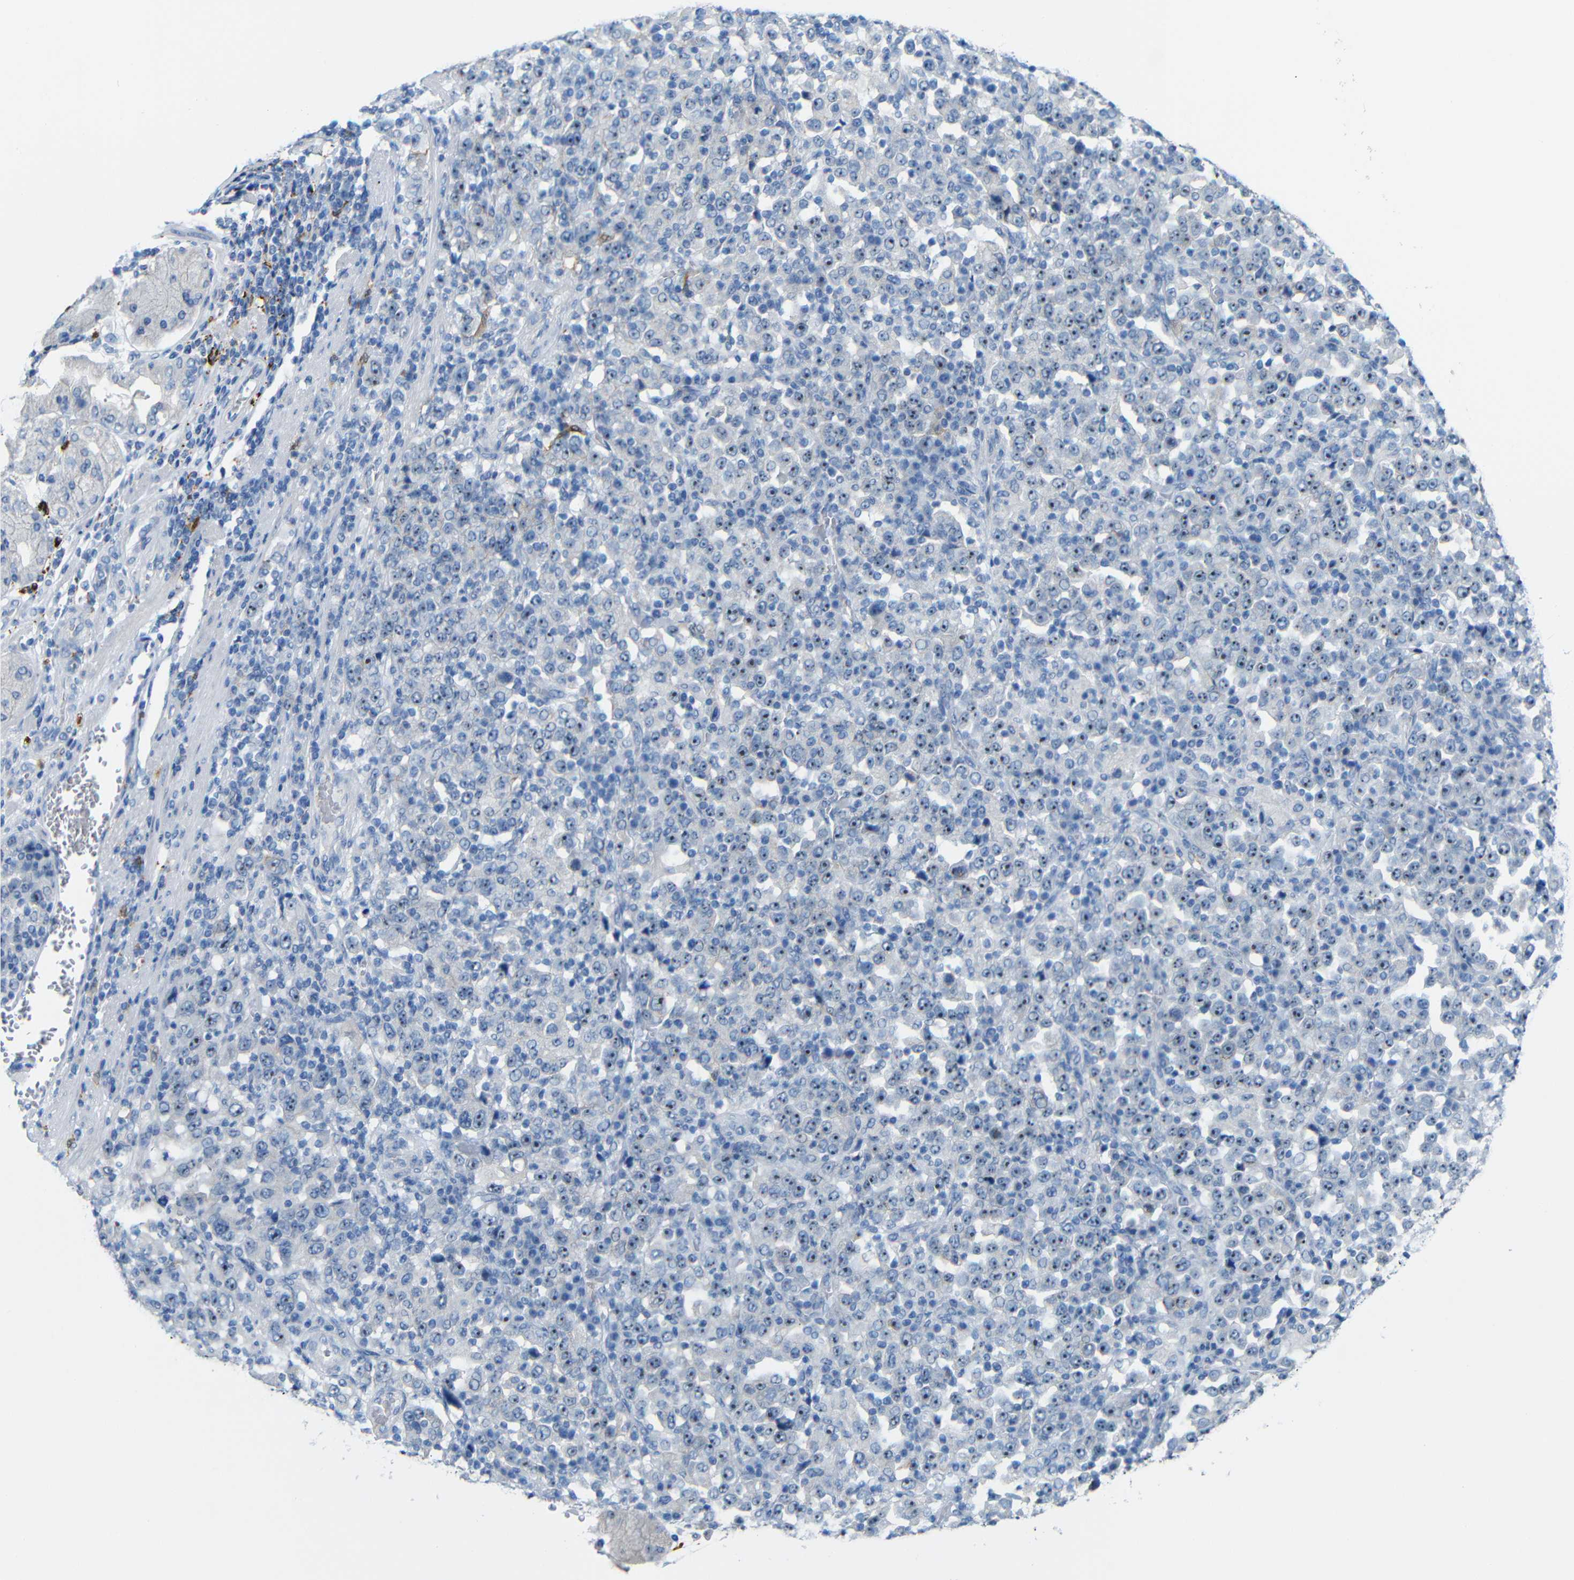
{"staining": {"intensity": "moderate", "quantity": ">75%", "location": "nuclear"}, "tissue": "stomach cancer", "cell_type": "Tumor cells", "image_type": "cancer", "snomed": [{"axis": "morphology", "description": "Normal tissue, NOS"}, {"axis": "morphology", "description": "Adenocarcinoma, NOS"}, {"axis": "topography", "description": "Stomach, upper"}, {"axis": "topography", "description": "Stomach"}], "caption": "High-magnification brightfield microscopy of adenocarcinoma (stomach) stained with DAB (3,3'-diaminobenzidine) (brown) and counterstained with hematoxylin (blue). tumor cells exhibit moderate nuclear expression is seen in about>75% of cells.", "gene": "C1orf210", "patient": {"sex": "male", "age": 59}}